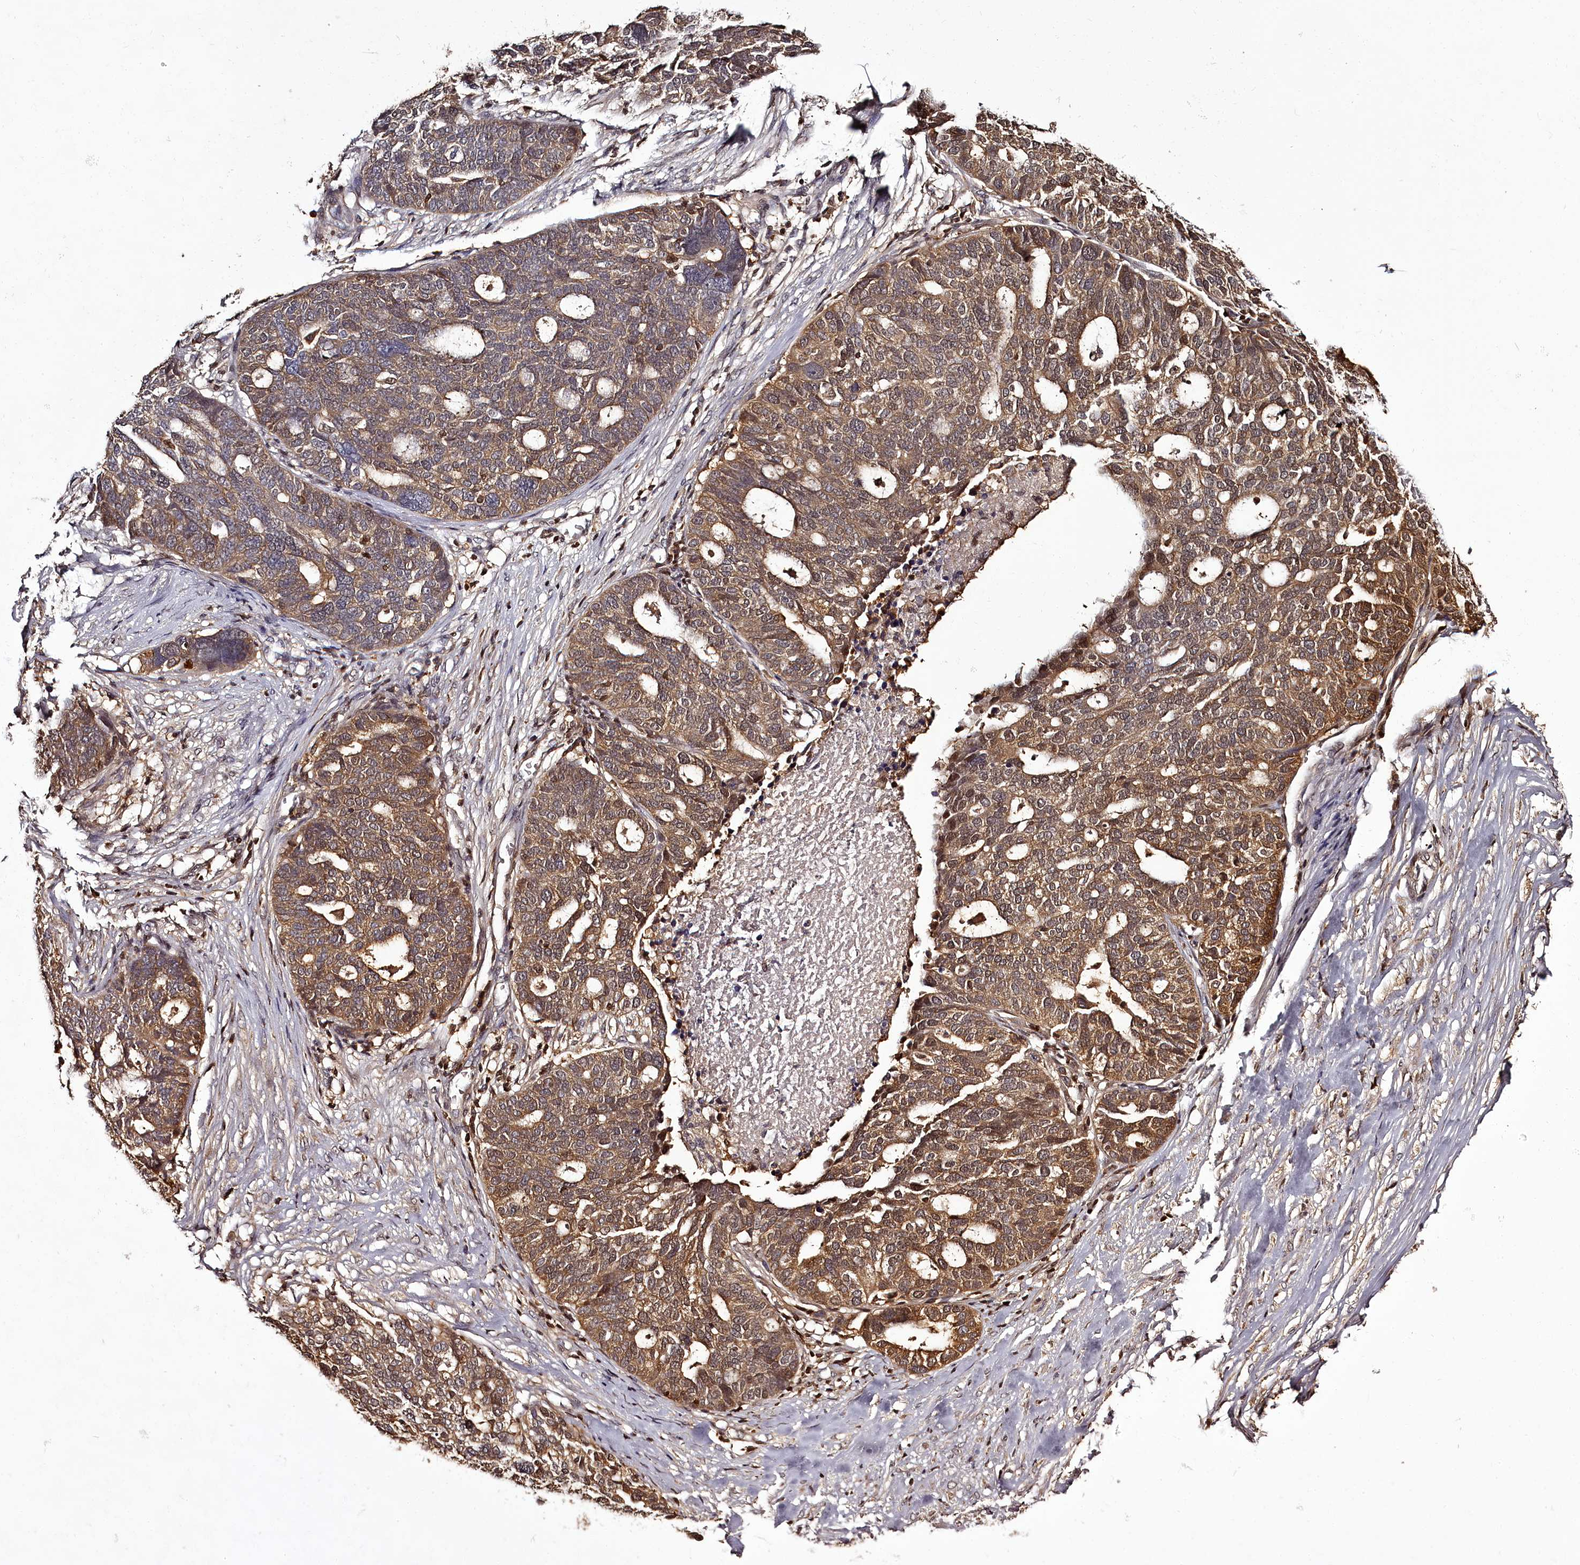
{"staining": {"intensity": "moderate", "quantity": ">75%", "location": "cytoplasmic/membranous"}, "tissue": "ovarian cancer", "cell_type": "Tumor cells", "image_type": "cancer", "snomed": [{"axis": "morphology", "description": "Cystadenocarcinoma, serous, NOS"}, {"axis": "topography", "description": "Ovary"}], "caption": "Human ovarian serous cystadenocarcinoma stained with a brown dye reveals moderate cytoplasmic/membranous positive staining in about >75% of tumor cells.", "gene": "NPRL2", "patient": {"sex": "female", "age": 59}}